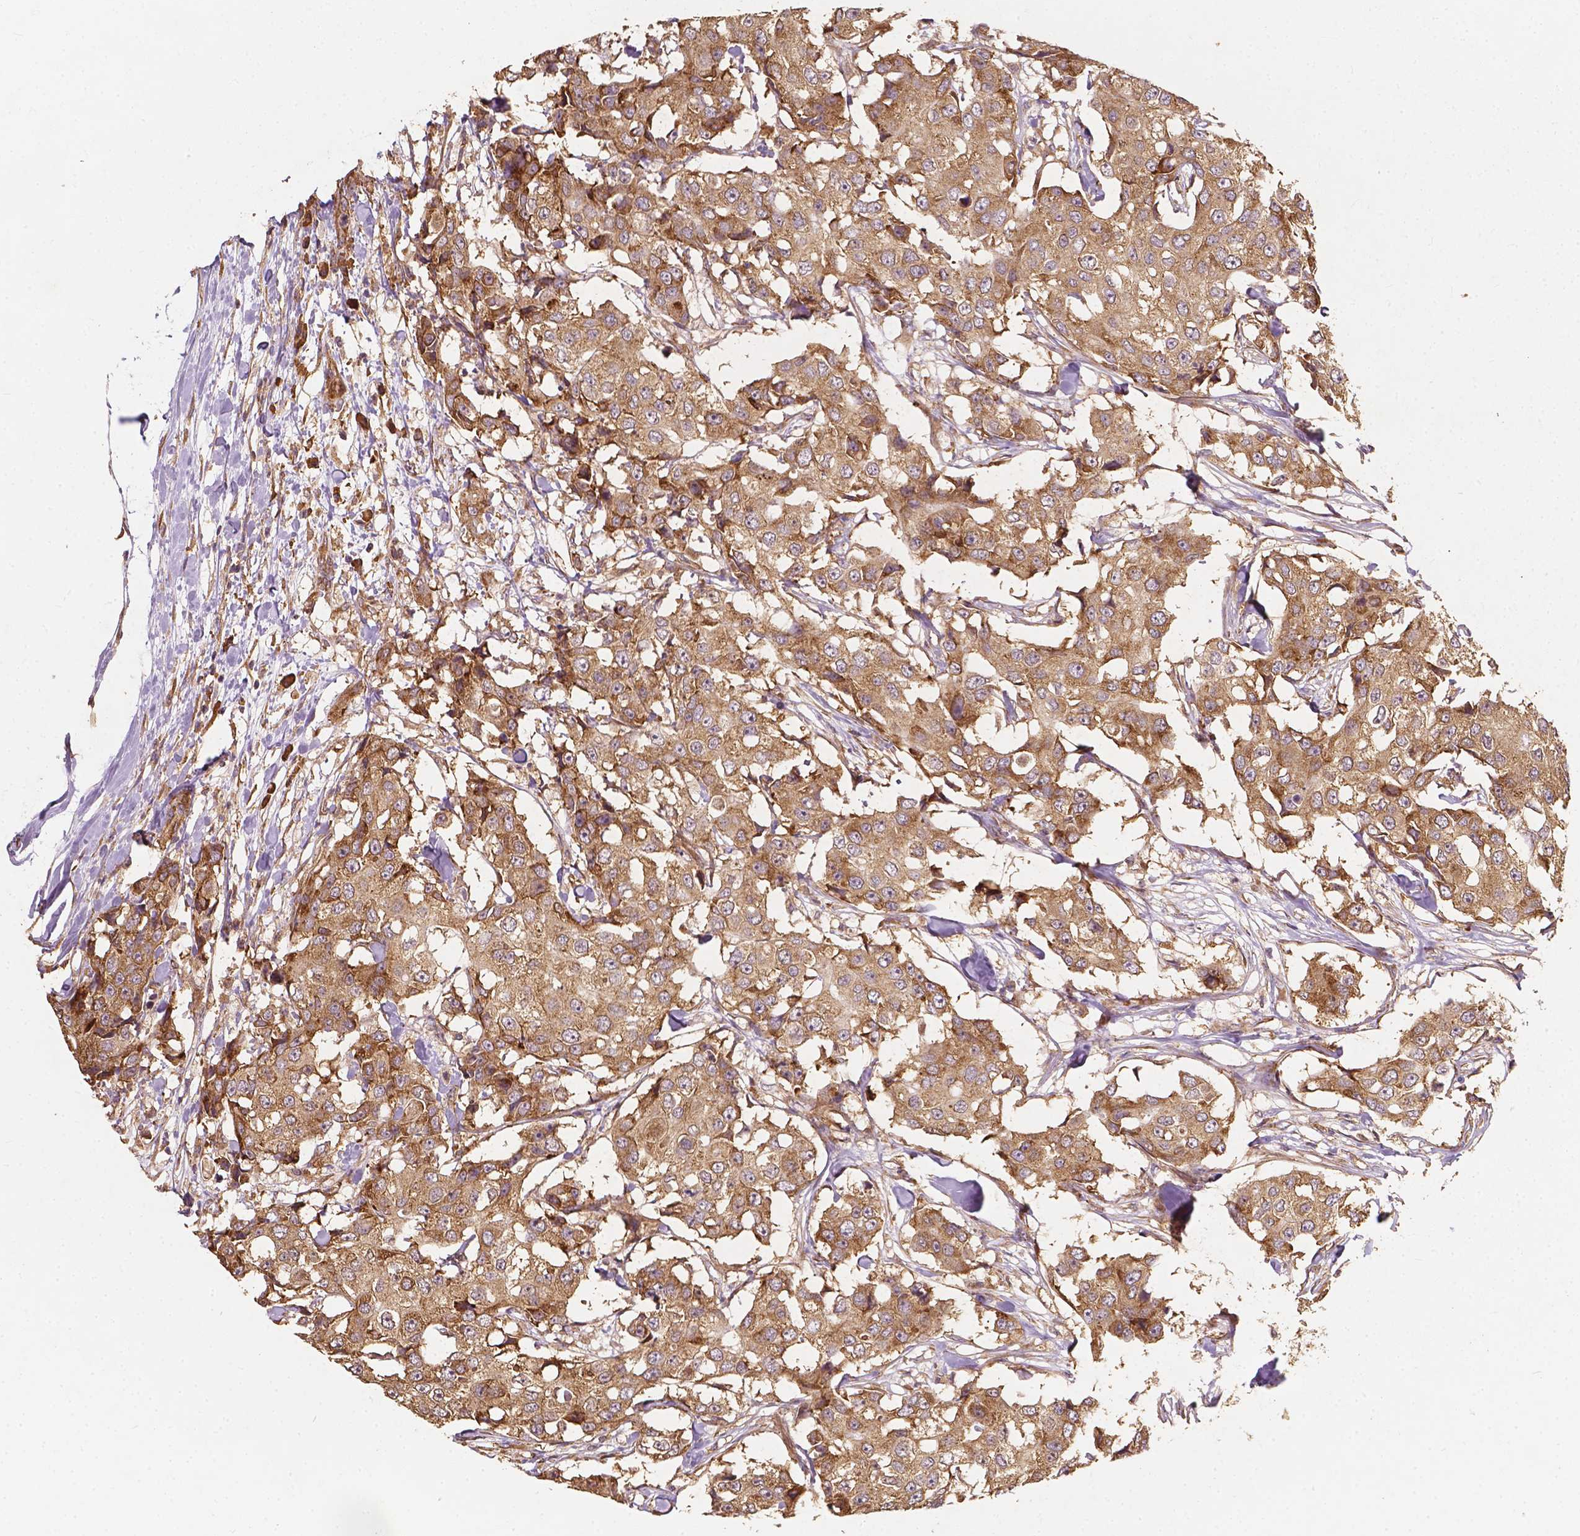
{"staining": {"intensity": "moderate", "quantity": ">75%", "location": "cytoplasmic/membranous"}, "tissue": "breast cancer", "cell_type": "Tumor cells", "image_type": "cancer", "snomed": [{"axis": "morphology", "description": "Duct carcinoma"}, {"axis": "topography", "description": "Breast"}], "caption": "Immunohistochemistry of infiltrating ductal carcinoma (breast) shows medium levels of moderate cytoplasmic/membranous expression in approximately >75% of tumor cells.", "gene": "G3BP1", "patient": {"sex": "female", "age": 27}}